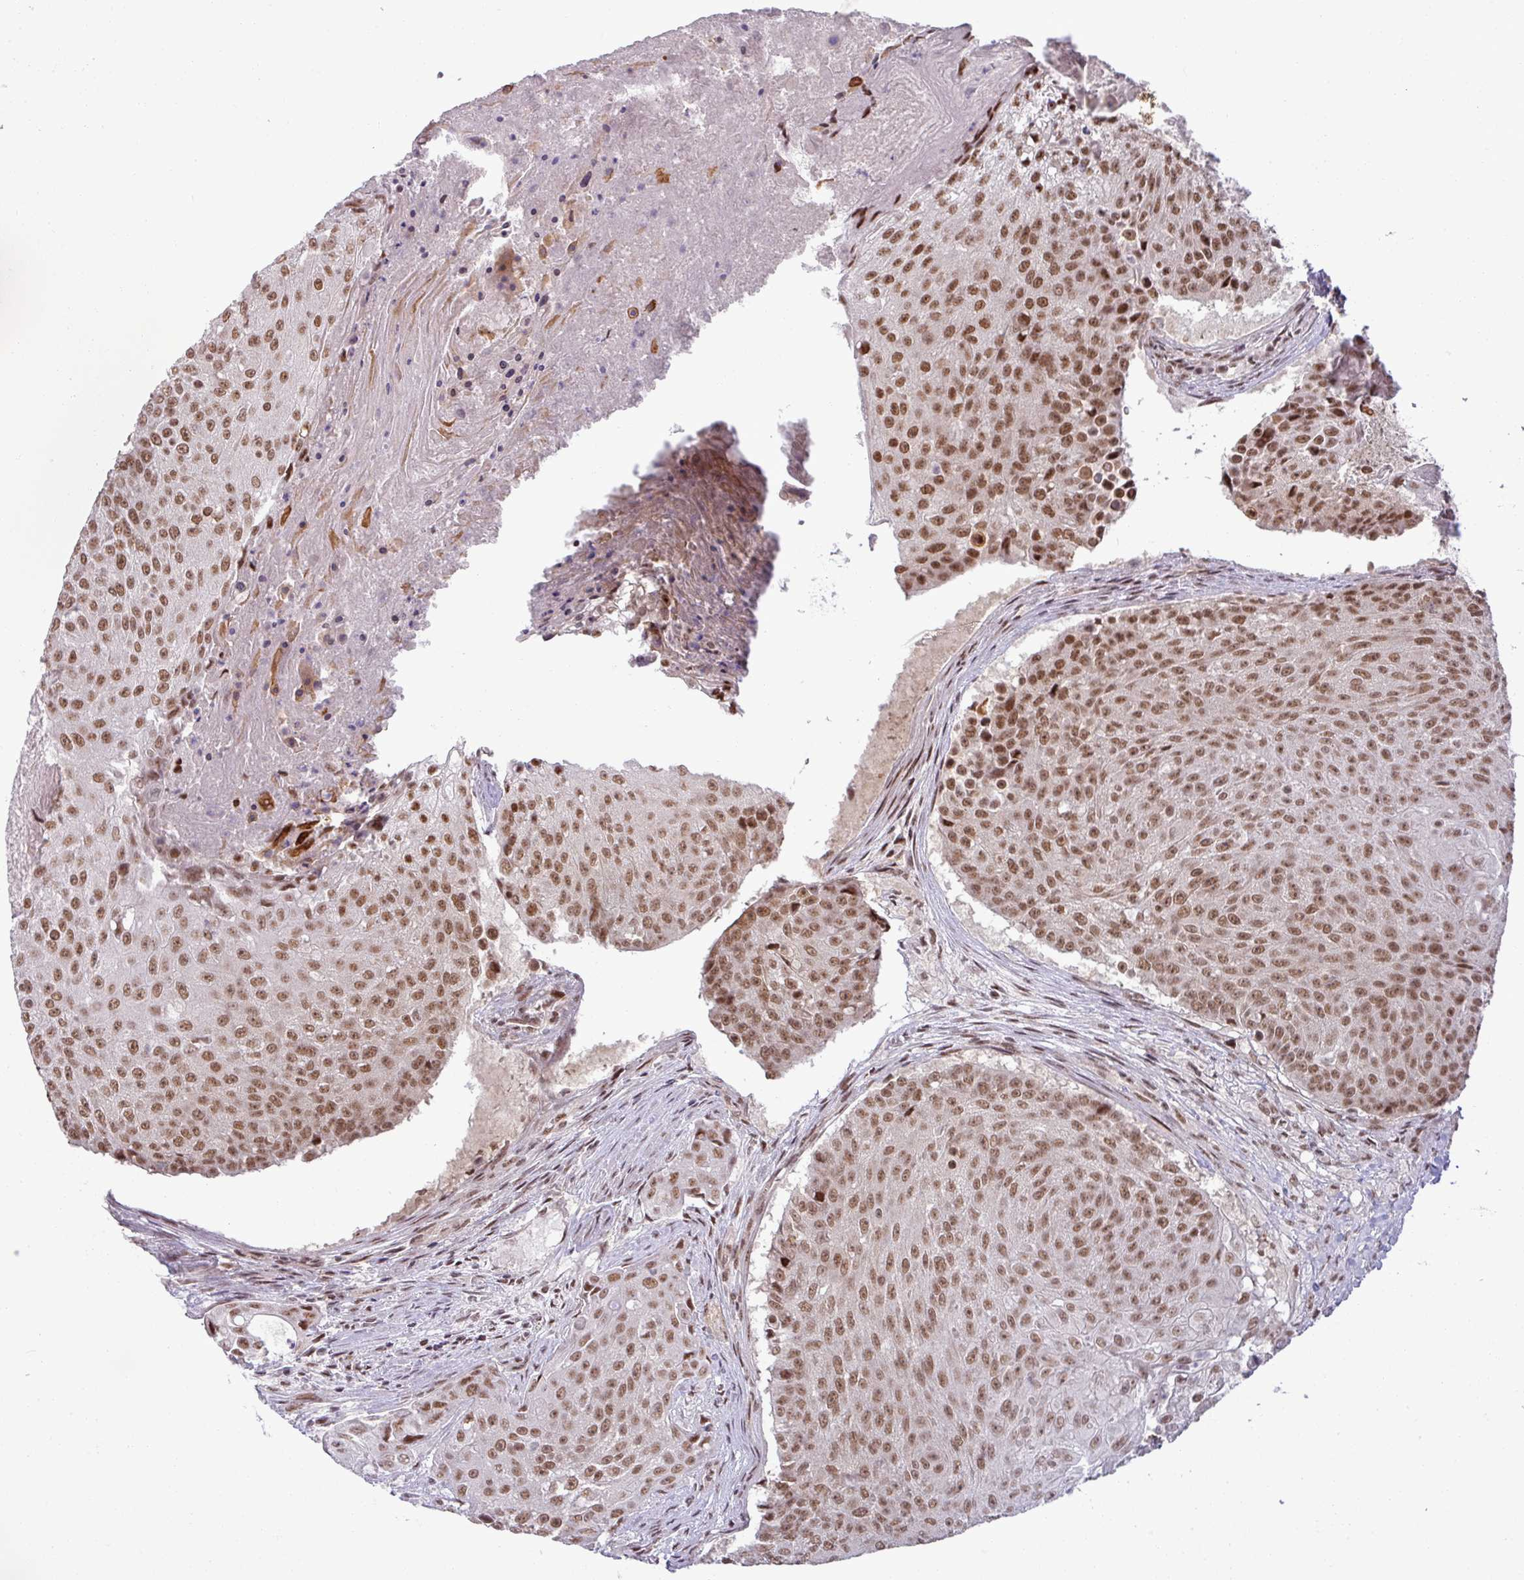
{"staining": {"intensity": "moderate", "quantity": ">75%", "location": "nuclear"}, "tissue": "urothelial cancer", "cell_type": "Tumor cells", "image_type": "cancer", "snomed": [{"axis": "morphology", "description": "Urothelial carcinoma, High grade"}, {"axis": "topography", "description": "Urinary bladder"}], "caption": "Immunohistochemistry histopathology image of neoplastic tissue: human urothelial cancer stained using immunohistochemistry (IHC) demonstrates medium levels of moderate protein expression localized specifically in the nuclear of tumor cells, appearing as a nuclear brown color.", "gene": "PTPN20", "patient": {"sex": "female", "age": 63}}